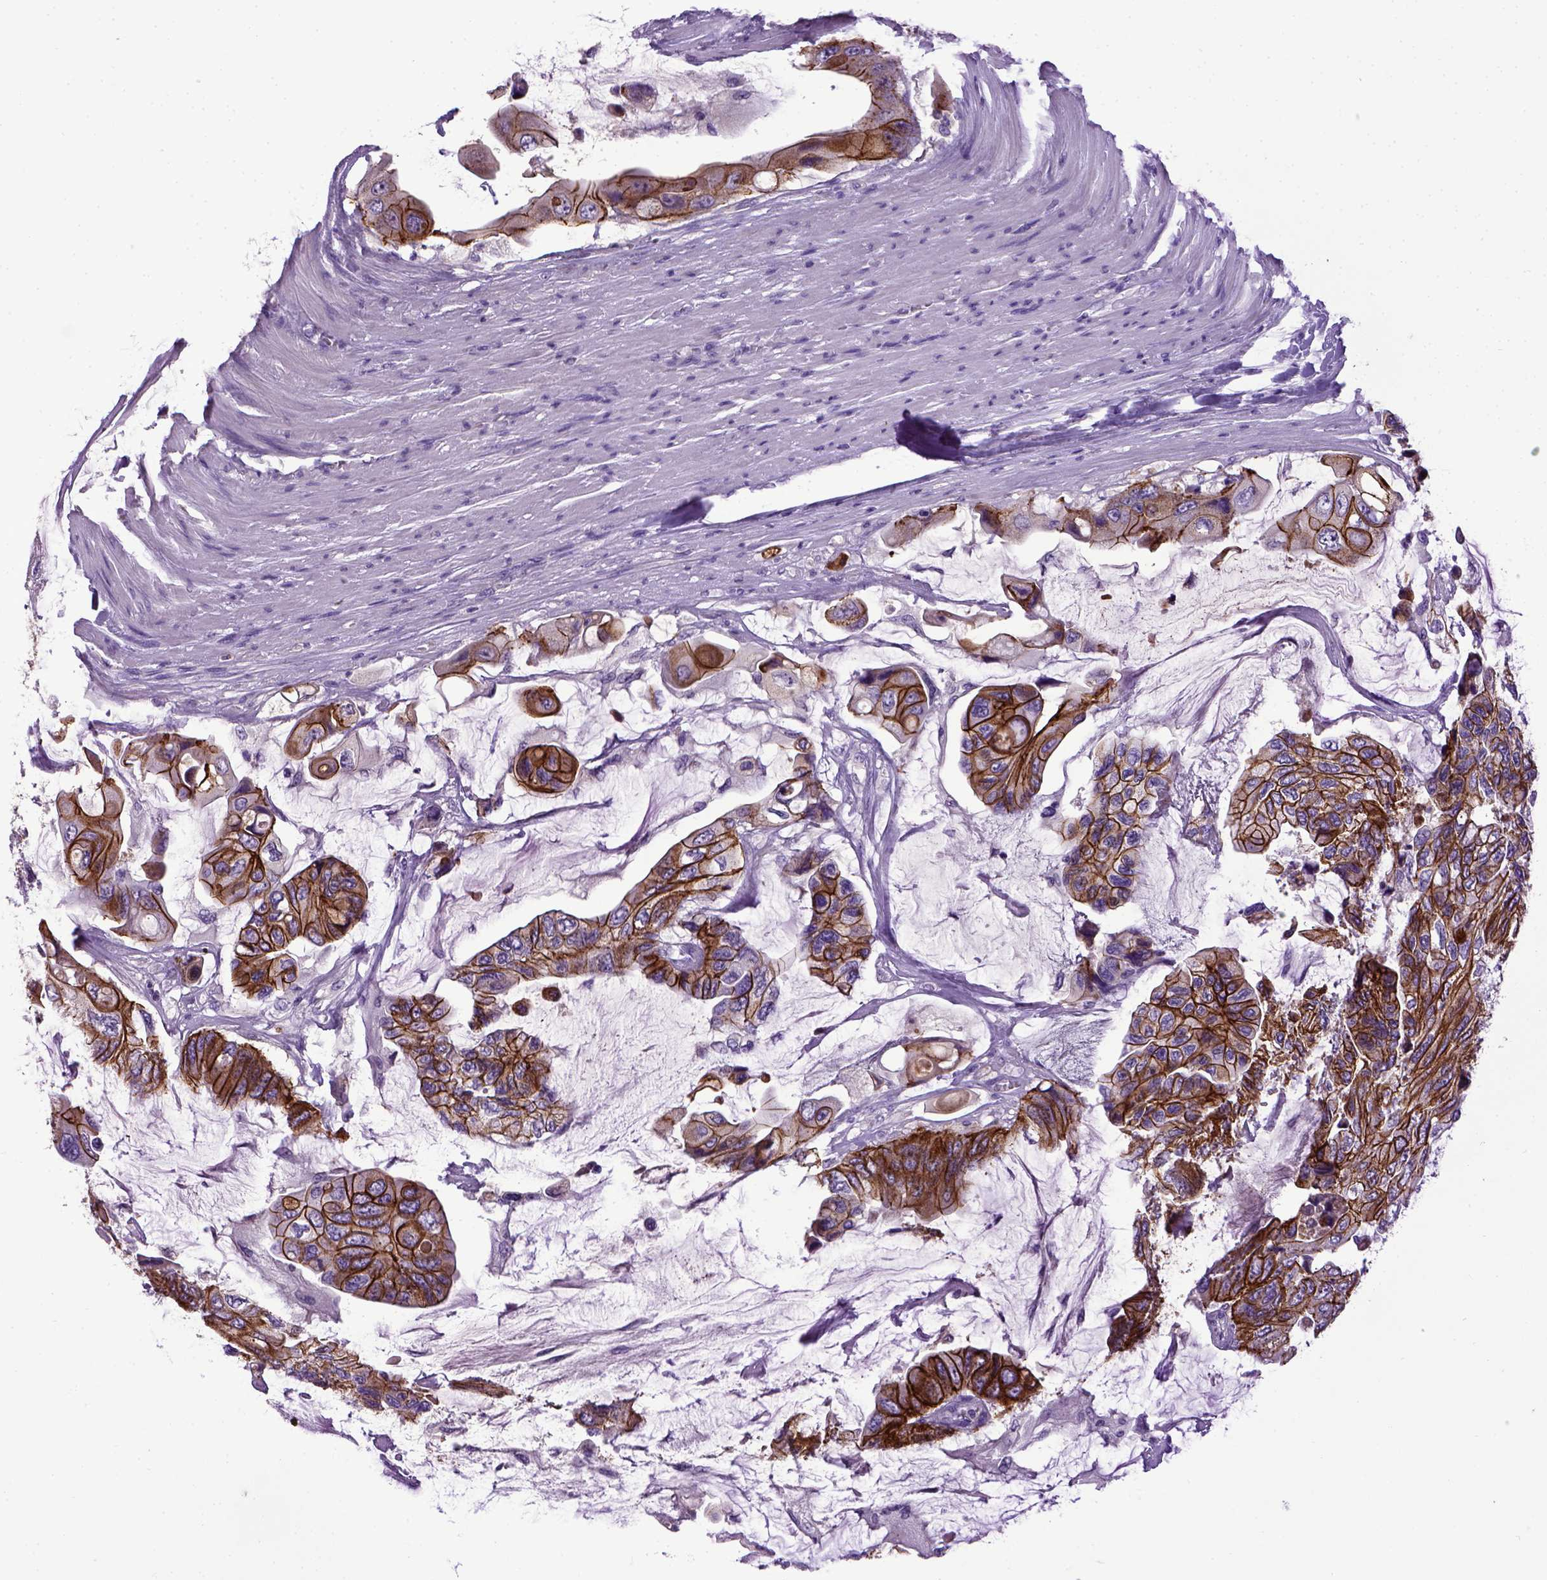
{"staining": {"intensity": "moderate", "quantity": ">75%", "location": "cytoplasmic/membranous"}, "tissue": "colorectal cancer", "cell_type": "Tumor cells", "image_type": "cancer", "snomed": [{"axis": "morphology", "description": "Adenocarcinoma, NOS"}, {"axis": "topography", "description": "Rectum"}], "caption": "Protein expression analysis of human colorectal cancer (adenocarcinoma) reveals moderate cytoplasmic/membranous positivity in about >75% of tumor cells. (brown staining indicates protein expression, while blue staining denotes nuclei).", "gene": "CDH1", "patient": {"sex": "male", "age": 63}}